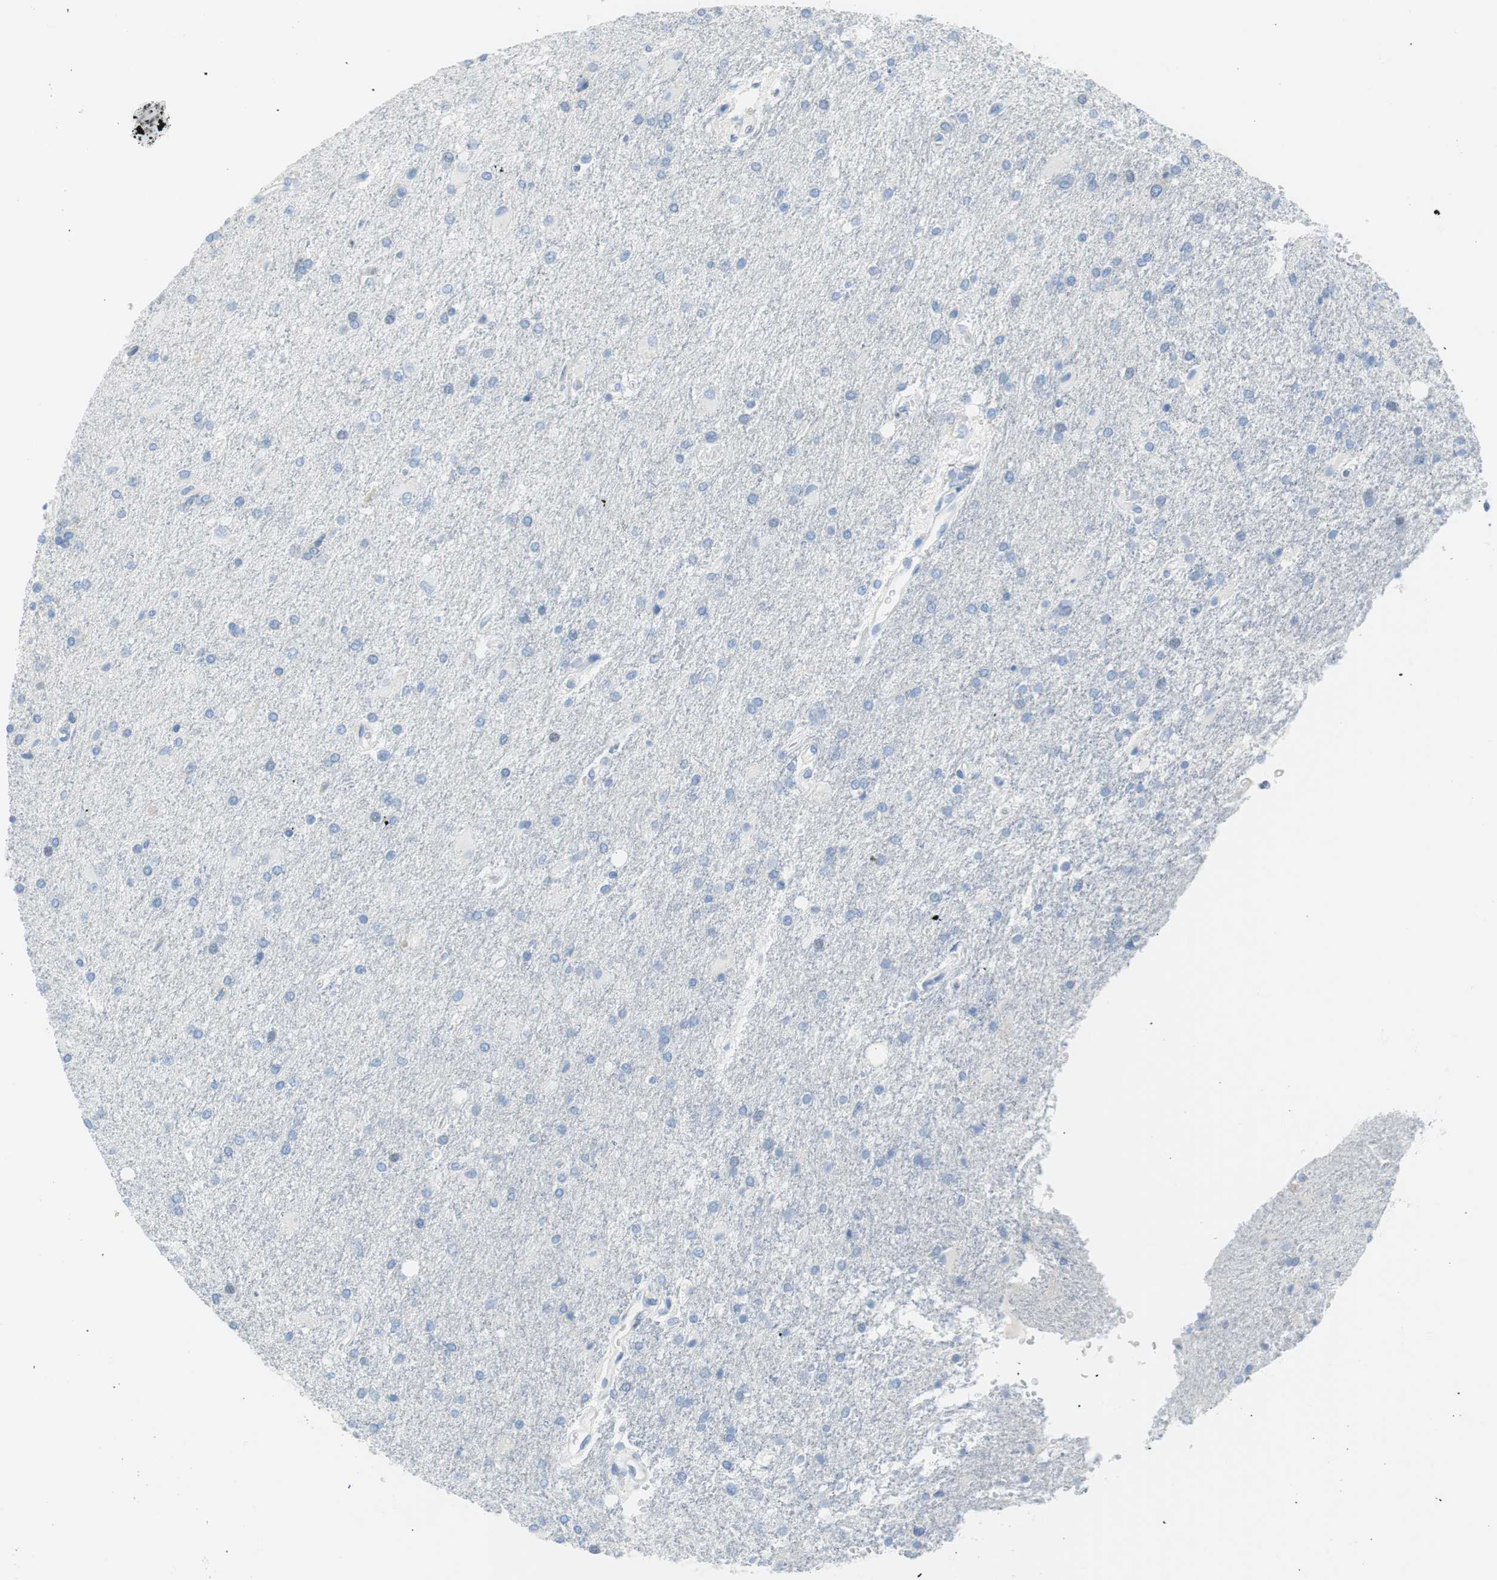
{"staining": {"intensity": "negative", "quantity": "none", "location": "none"}, "tissue": "glioma", "cell_type": "Tumor cells", "image_type": "cancer", "snomed": [{"axis": "morphology", "description": "Glioma, malignant, High grade"}, {"axis": "topography", "description": "Brain"}], "caption": "A high-resolution histopathology image shows immunohistochemistry (IHC) staining of malignant glioma (high-grade), which exhibits no significant expression in tumor cells. (Brightfield microscopy of DAB IHC at high magnification).", "gene": "MYH1", "patient": {"sex": "male", "age": 71}}